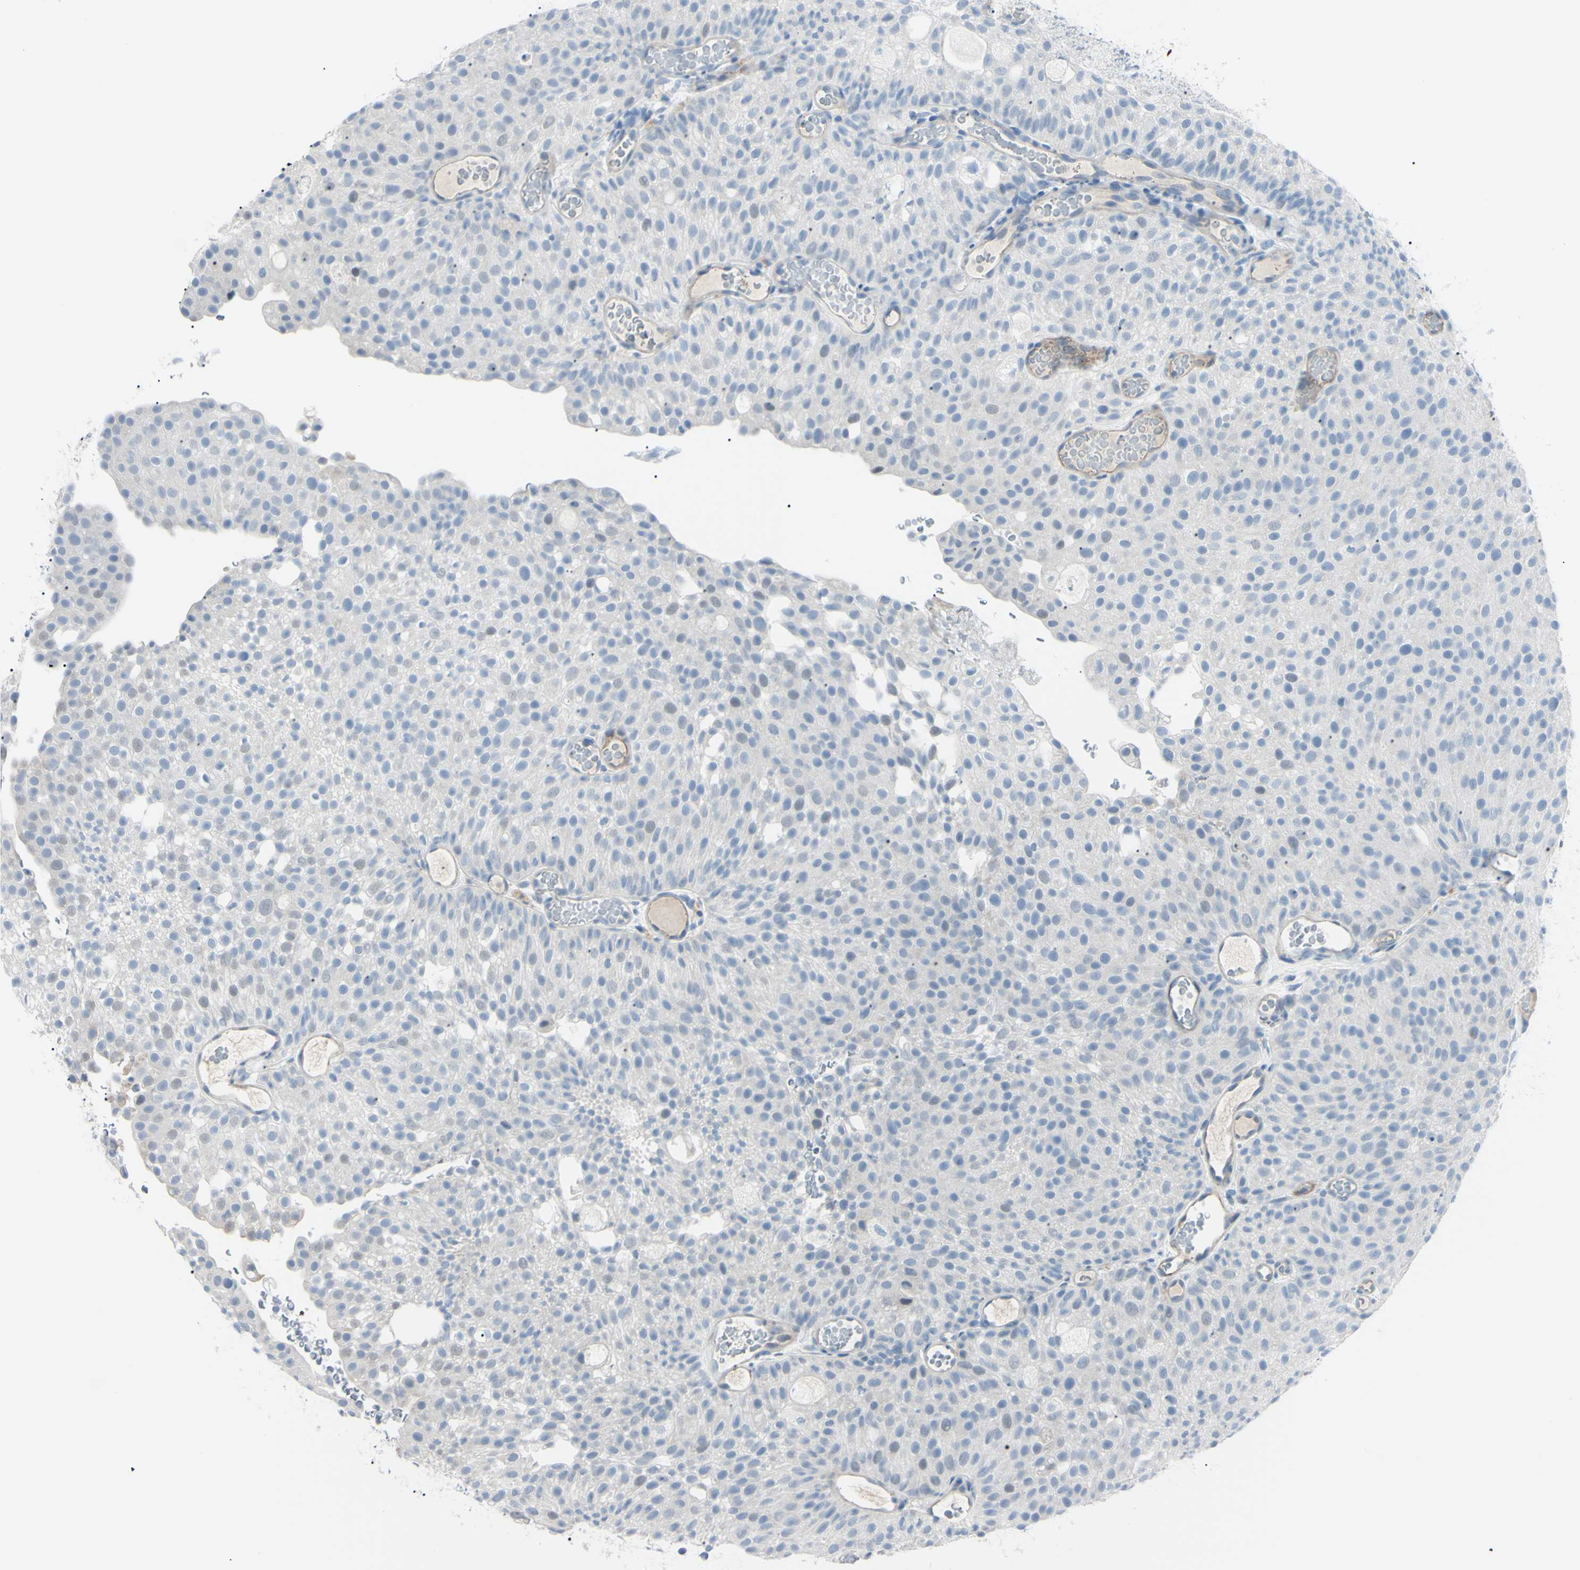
{"staining": {"intensity": "negative", "quantity": "none", "location": "none"}, "tissue": "urothelial cancer", "cell_type": "Tumor cells", "image_type": "cancer", "snomed": [{"axis": "morphology", "description": "Urothelial carcinoma, Low grade"}, {"axis": "topography", "description": "Urinary bladder"}], "caption": "An immunohistochemistry (IHC) photomicrograph of low-grade urothelial carcinoma is shown. There is no staining in tumor cells of low-grade urothelial carcinoma. (Stains: DAB immunohistochemistry with hematoxylin counter stain, Microscopy: brightfield microscopy at high magnification).", "gene": "FOLH1", "patient": {"sex": "male", "age": 78}}